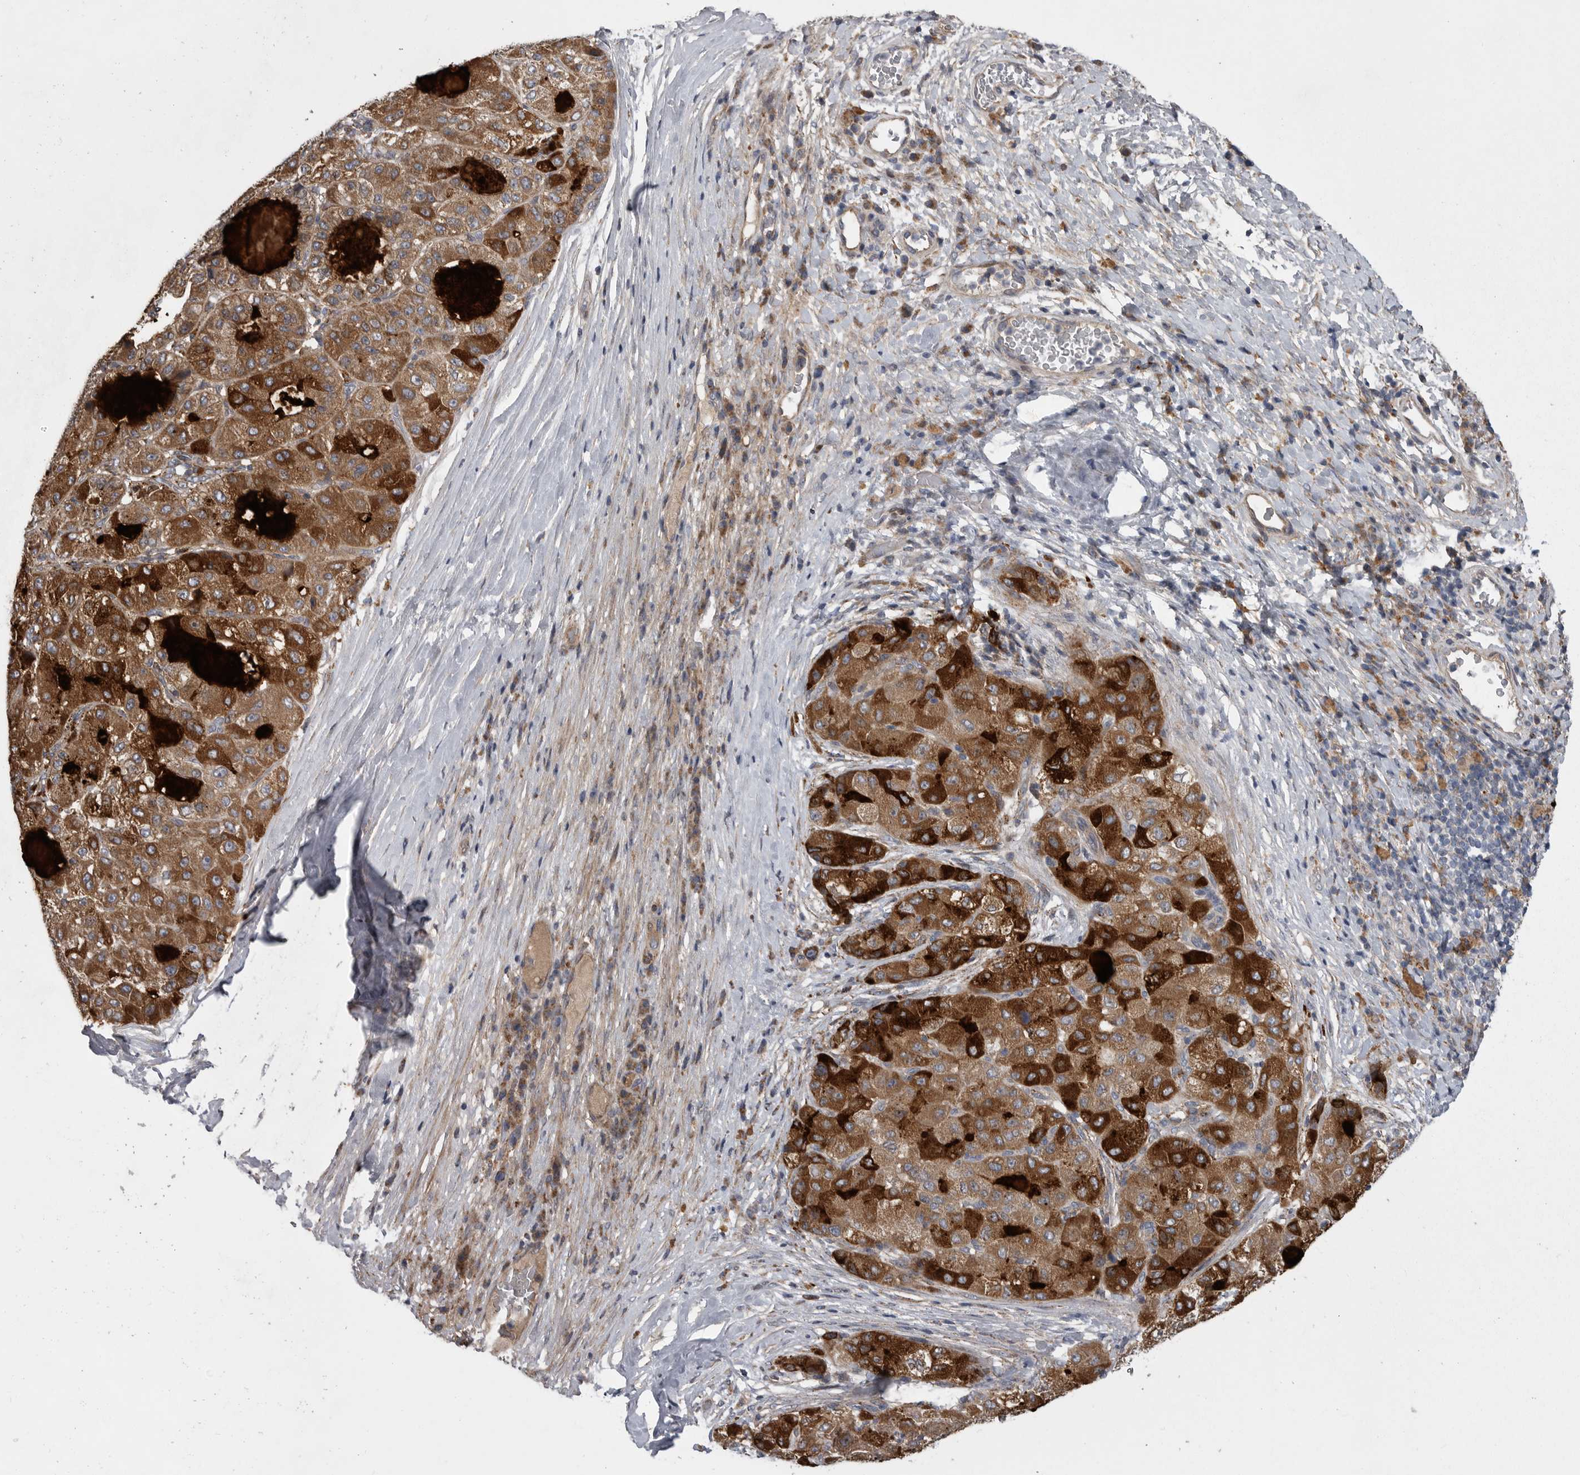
{"staining": {"intensity": "strong", "quantity": ">75%", "location": "cytoplasmic/membranous"}, "tissue": "liver cancer", "cell_type": "Tumor cells", "image_type": "cancer", "snomed": [{"axis": "morphology", "description": "Carcinoma, Hepatocellular, NOS"}, {"axis": "topography", "description": "Liver"}], "caption": "This photomicrograph shows hepatocellular carcinoma (liver) stained with immunohistochemistry (IHC) to label a protein in brown. The cytoplasmic/membranous of tumor cells show strong positivity for the protein. Nuclei are counter-stained blue.", "gene": "CRP", "patient": {"sex": "male", "age": 80}}